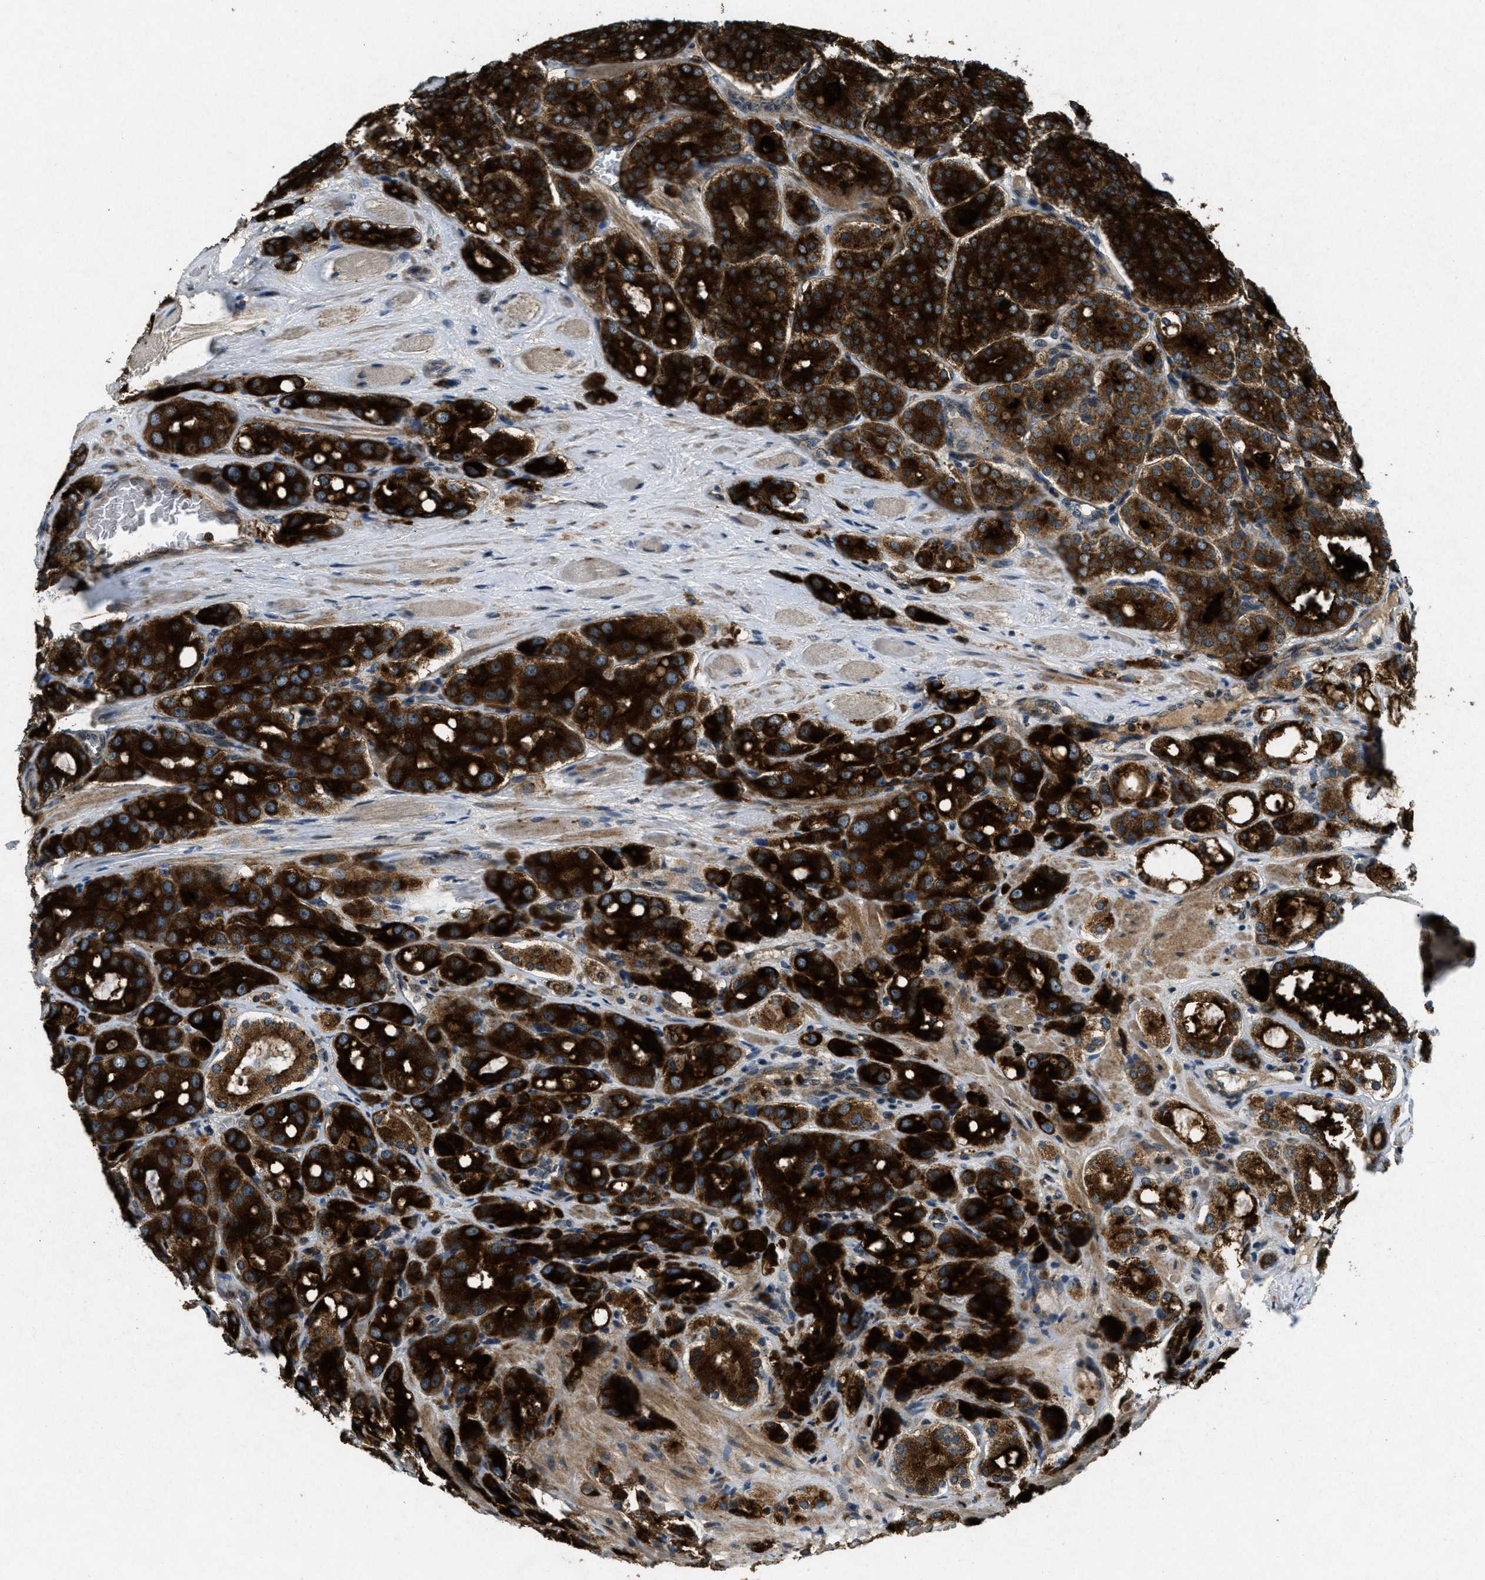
{"staining": {"intensity": "strong", "quantity": ">75%", "location": "cytoplasmic/membranous"}, "tissue": "prostate cancer", "cell_type": "Tumor cells", "image_type": "cancer", "snomed": [{"axis": "morphology", "description": "Adenocarcinoma, High grade"}, {"axis": "topography", "description": "Prostate"}], "caption": "DAB (3,3'-diaminobenzidine) immunohistochemical staining of human prostate high-grade adenocarcinoma demonstrates strong cytoplasmic/membranous protein staining in about >75% of tumor cells.", "gene": "RAB3D", "patient": {"sex": "male", "age": 65}}